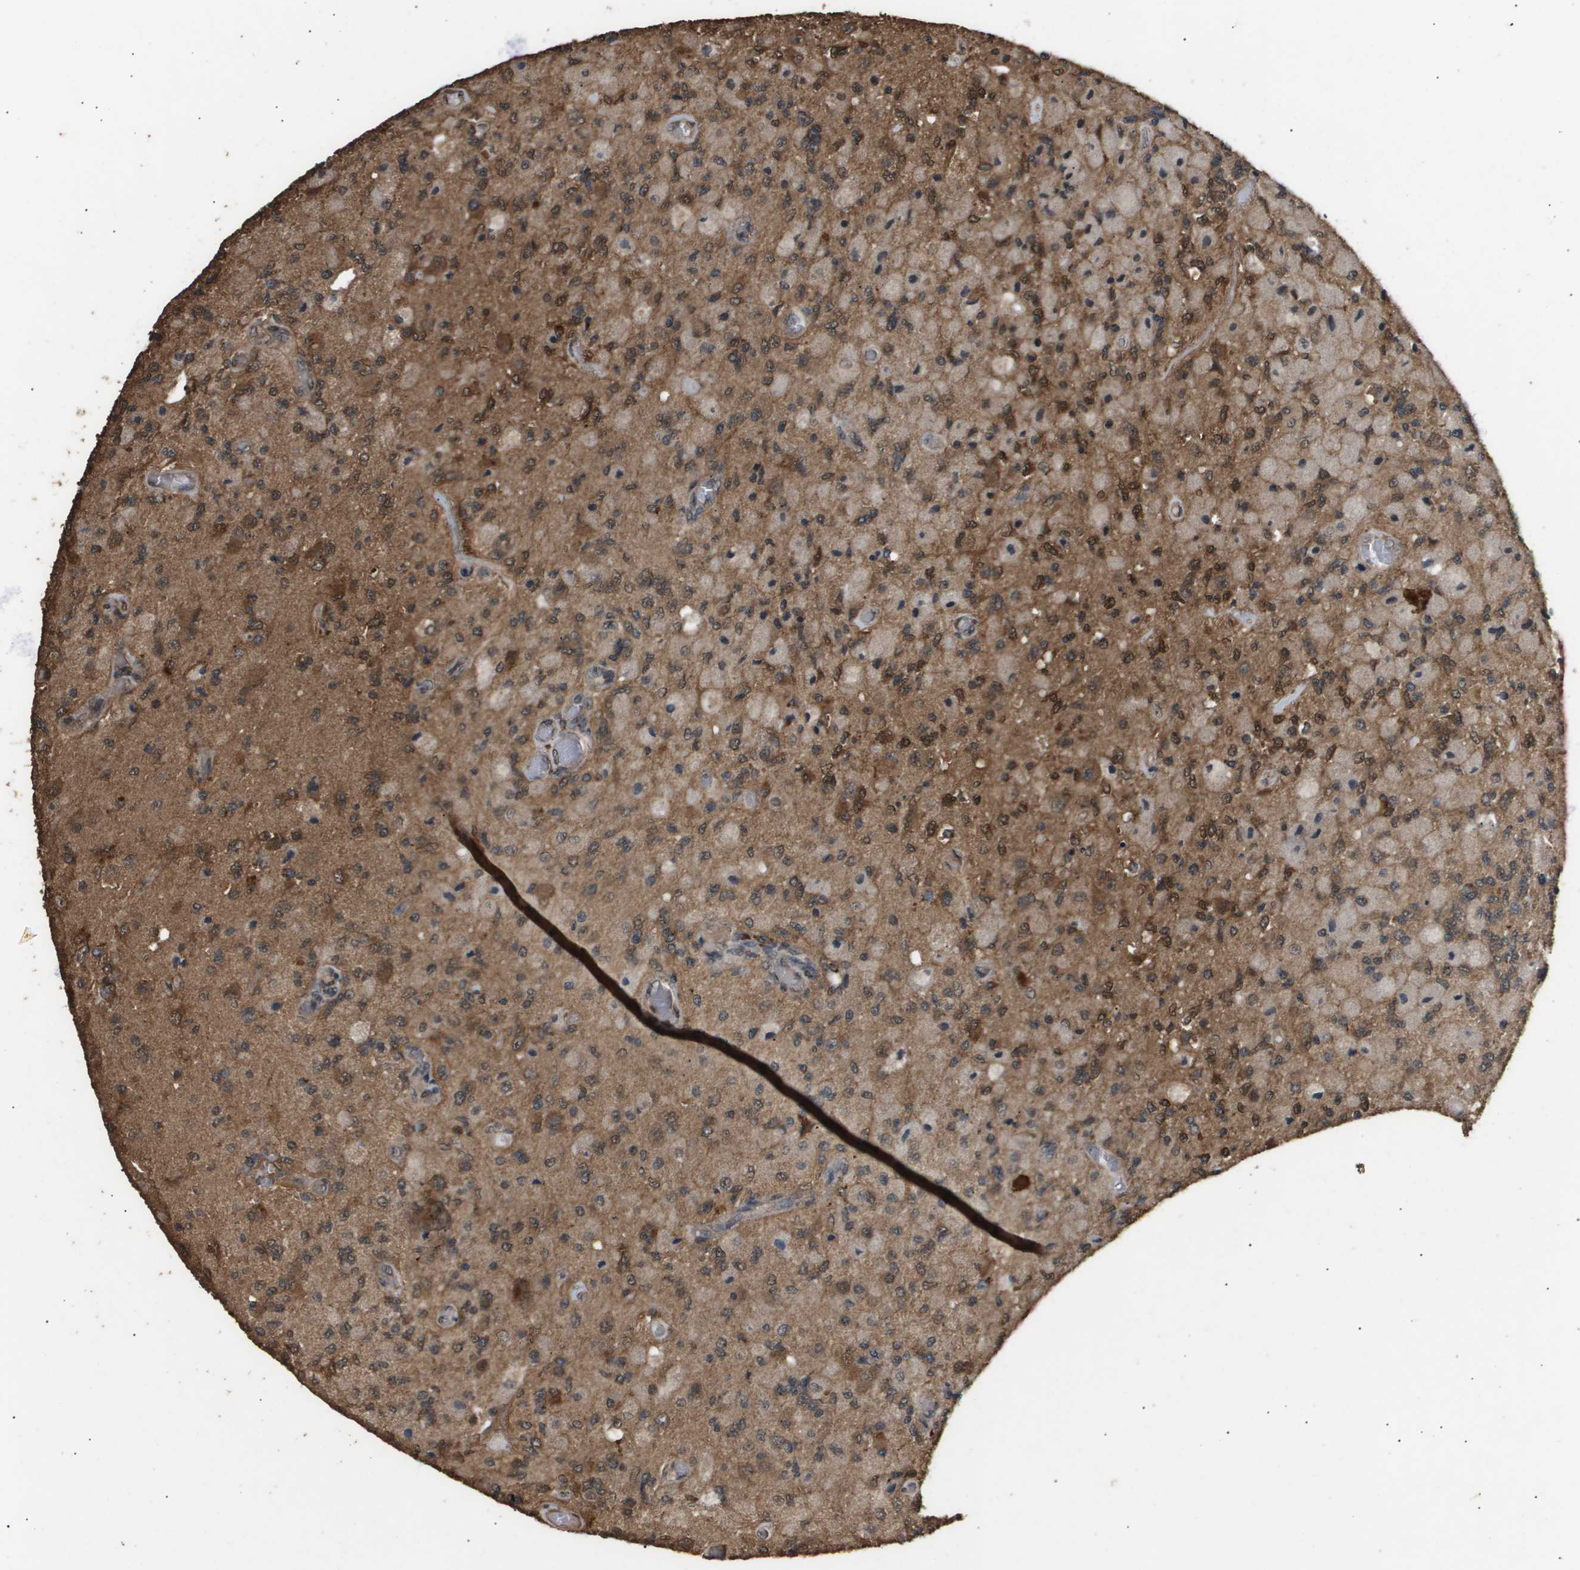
{"staining": {"intensity": "moderate", "quantity": "25%-75%", "location": "cytoplasmic/membranous,nuclear"}, "tissue": "glioma", "cell_type": "Tumor cells", "image_type": "cancer", "snomed": [{"axis": "morphology", "description": "Normal tissue, NOS"}, {"axis": "morphology", "description": "Glioma, malignant, High grade"}, {"axis": "topography", "description": "Cerebral cortex"}], "caption": "The micrograph reveals staining of malignant glioma (high-grade), revealing moderate cytoplasmic/membranous and nuclear protein staining (brown color) within tumor cells.", "gene": "ING1", "patient": {"sex": "male", "age": 77}}